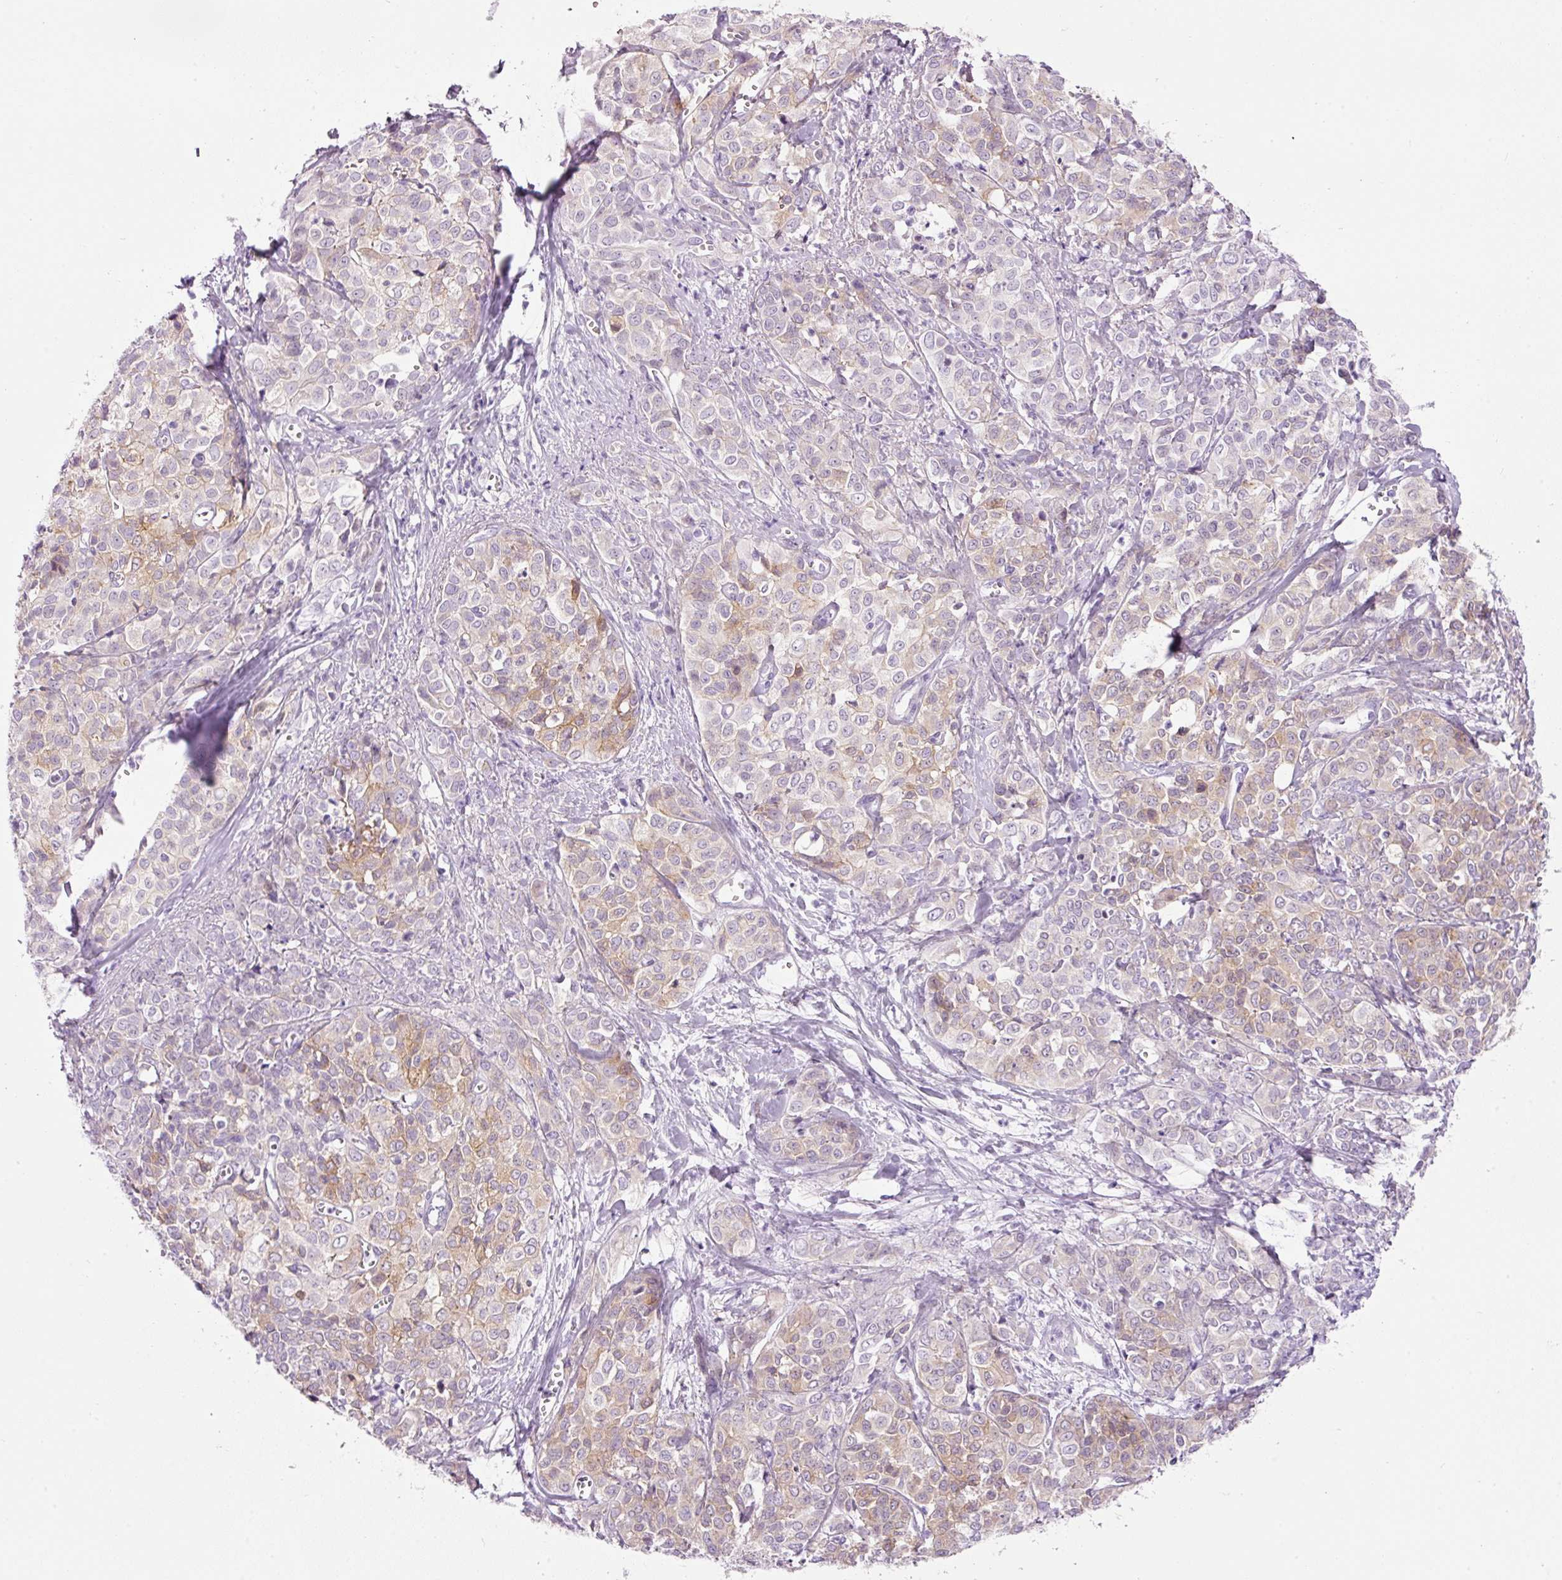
{"staining": {"intensity": "weak", "quantity": "<25%", "location": "cytoplasmic/membranous"}, "tissue": "liver cancer", "cell_type": "Tumor cells", "image_type": "cancer", "snomed": [{"axis": "morphology", "description": "Cholangiocarcinoma"}, {"axis": "topography", "description": "Liver"}], "caption": "The photomicrograph shows no significant expression in tumor cells of cholangiocarcinoma (liver).", "gene": "SRC", "patient": {"sex": "female", "age": 77}}